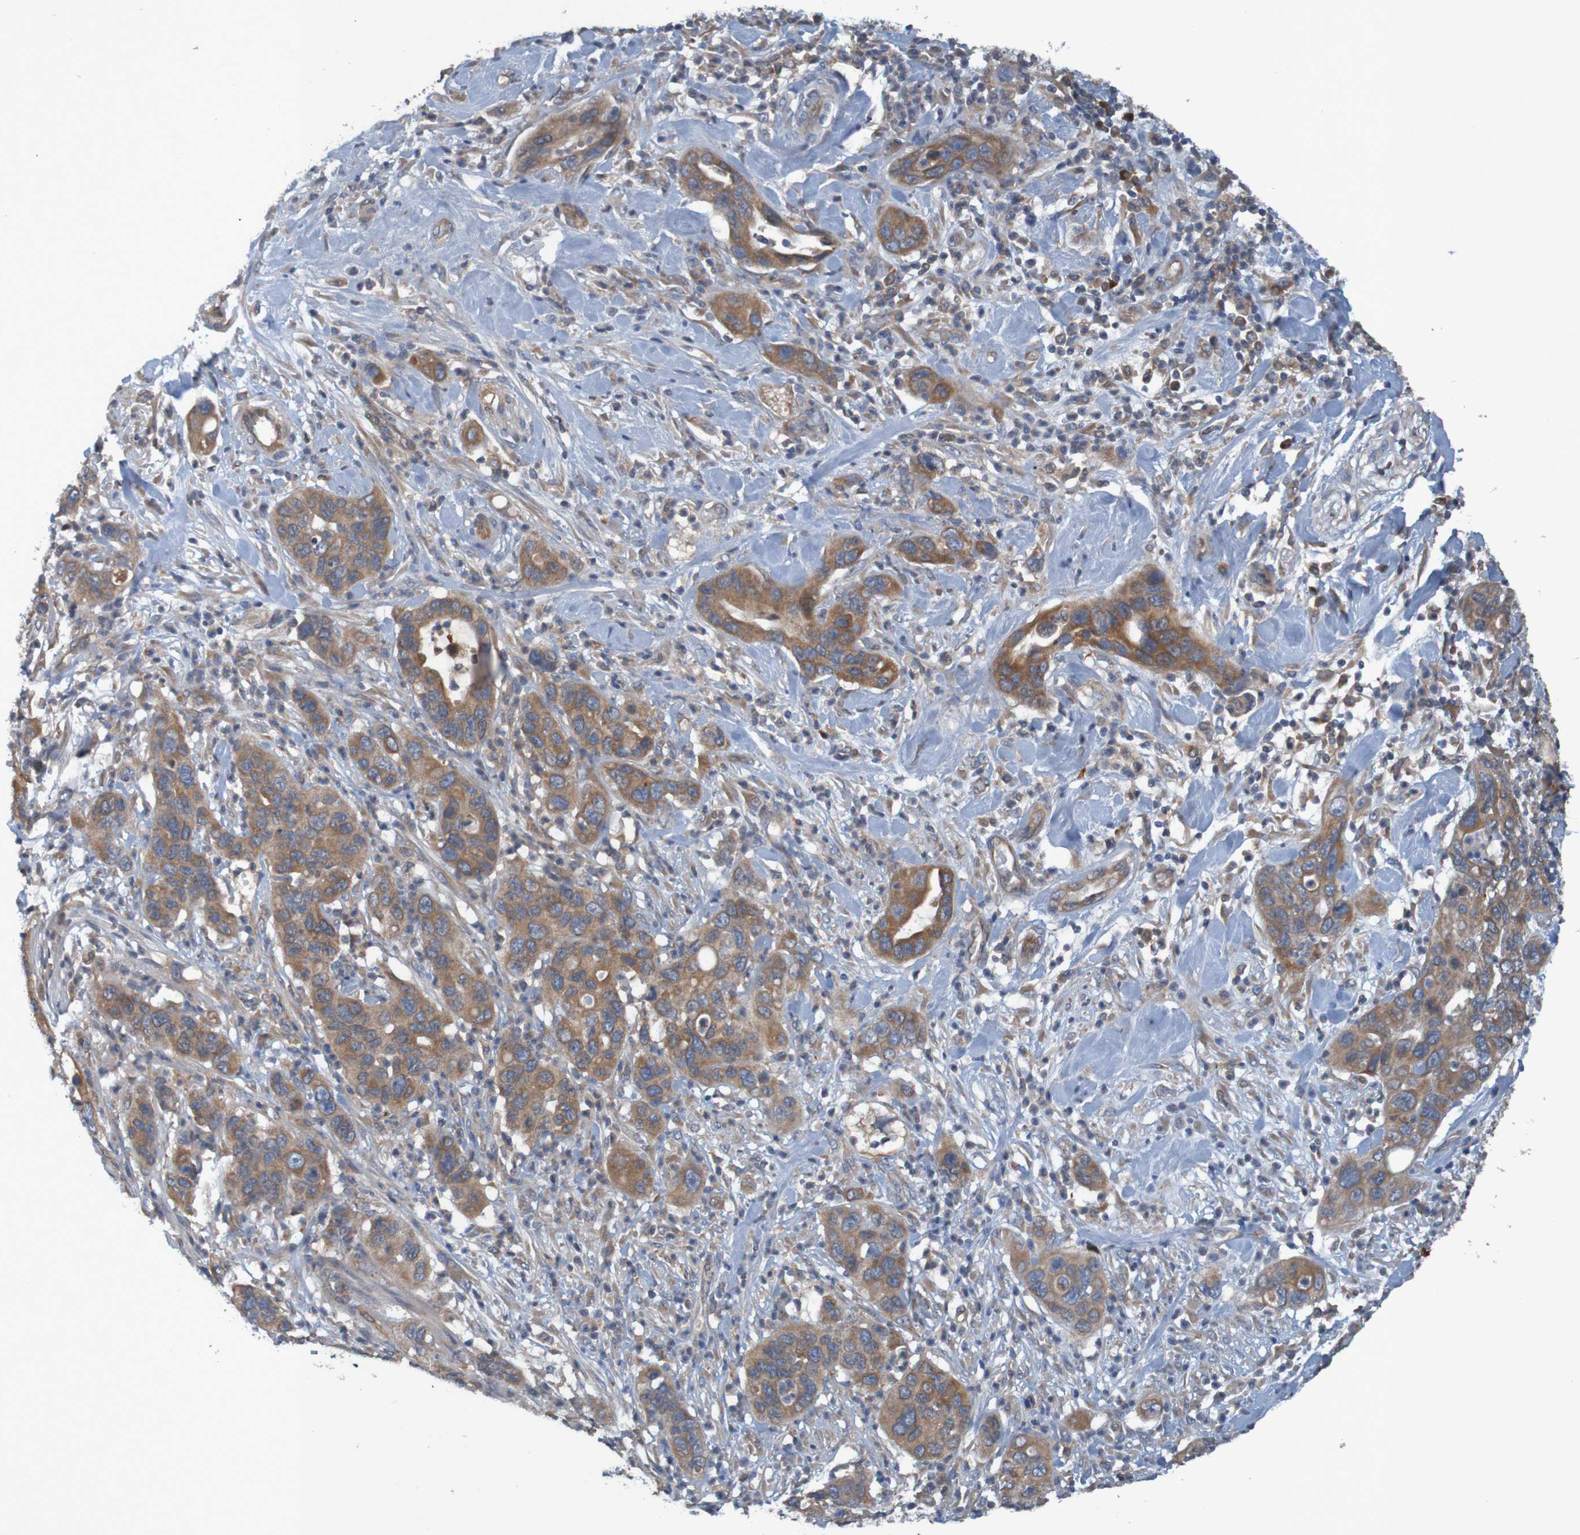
{"staining": {"intensity": "moderate", "quantity": ">75%", "location": "cytoplasmic/membranous"}, "tissue": "pancreatic cancer", "cell_type": "Tumor cells", "image_type": "cancer", "snomed": [{"axis": "morphology", "description": "Adenocarcinoma, NOS"}, {"axis": "topography", "description": "Pancreas"}], "caption": "Moderate cytoplasmic/membranous protein expression is present in about >75% of tumor cells in pancreatic cancer. The protein of interest is shown in brown color, while the nuclei are stained blue.", "gene": "DNAJC4", "patient": {"sex": "female", "age": 71}}